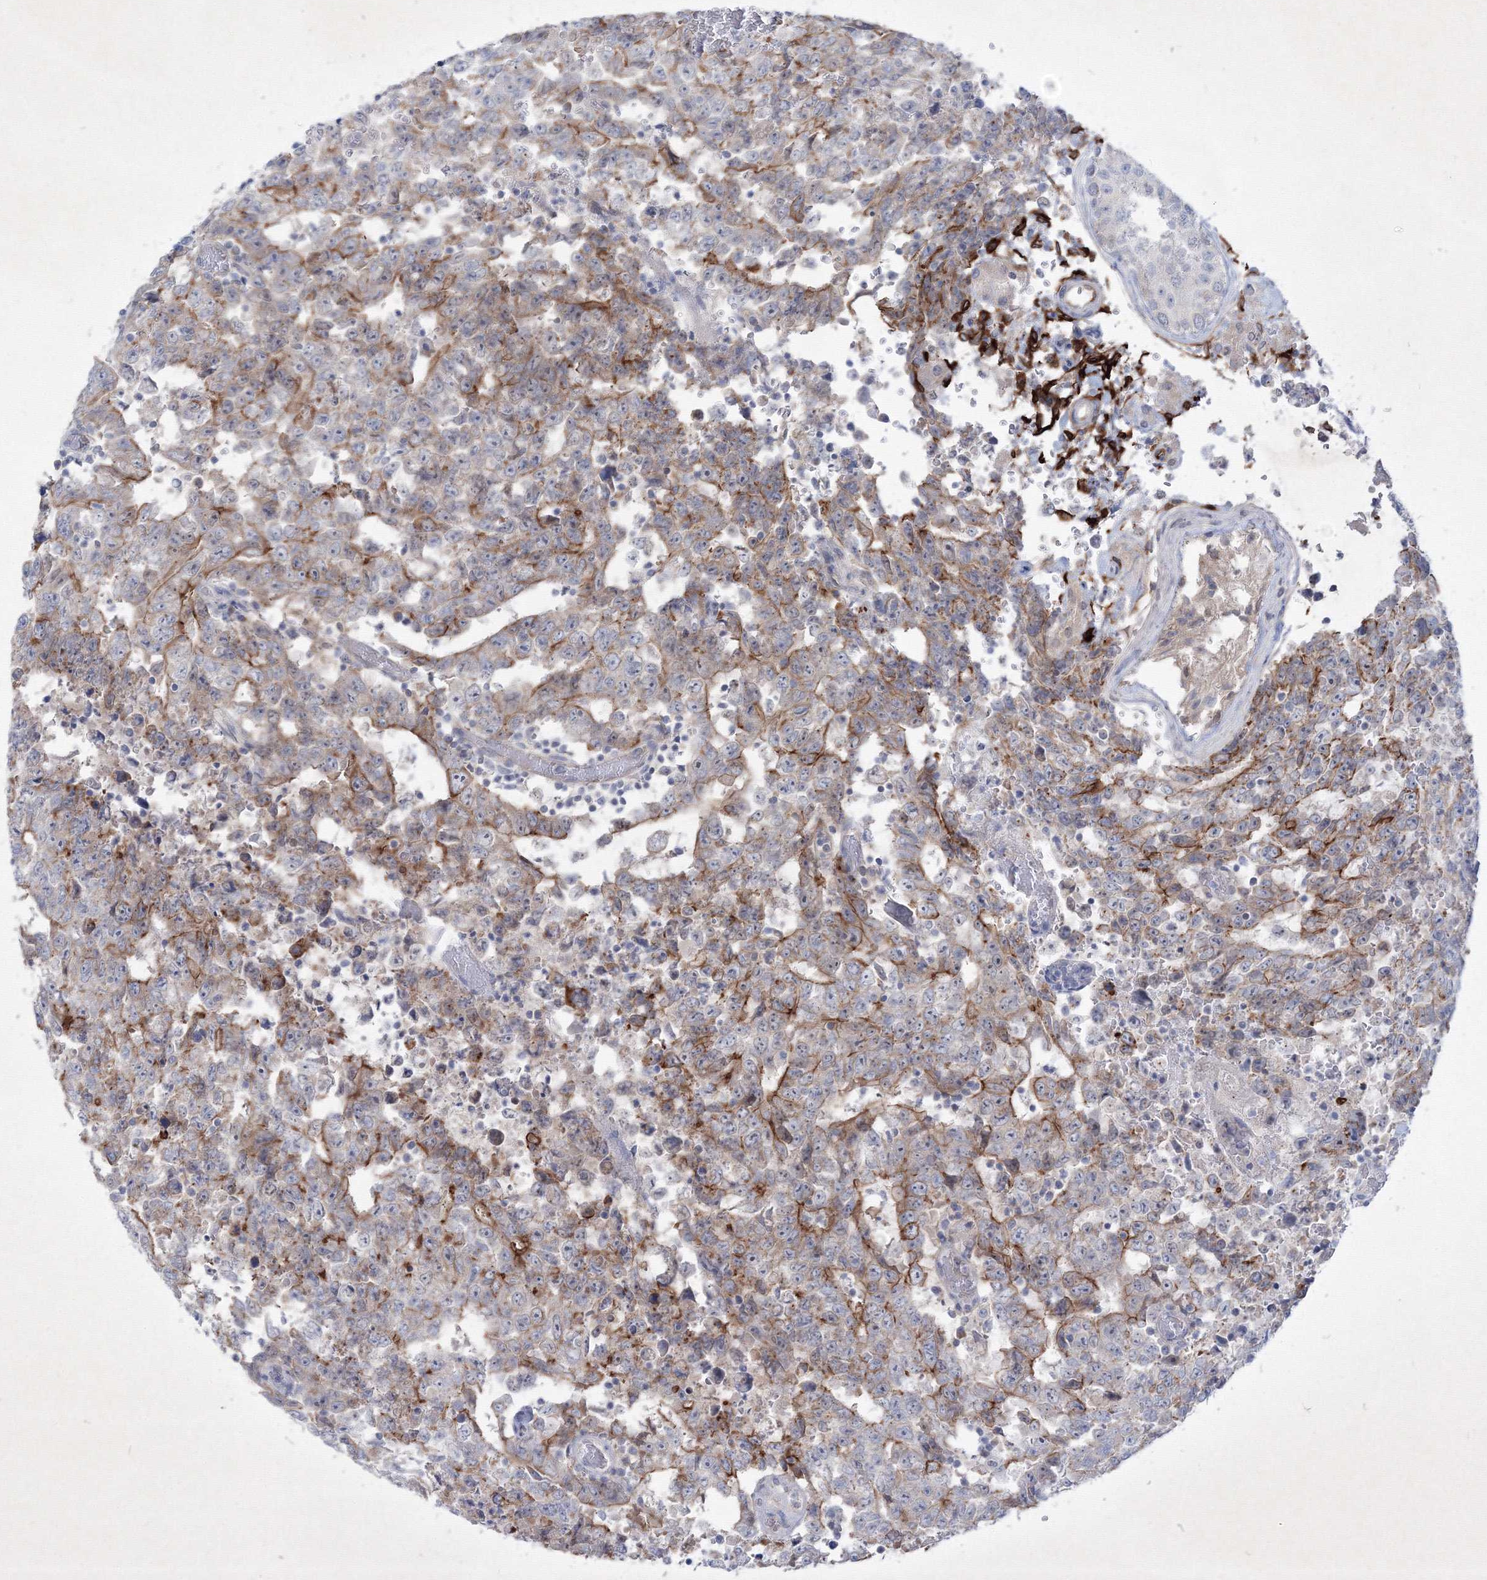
{"staining": {"intensity": "moderate", "quantity": "<25%", "location": "cytoplasmic/membranous"}, "tissue": "testis cancer", "cell_type": "Tumor cells", "image_type": "cancer", "snomed": [{"axis": "morphology", "description": "Carcinoma, Embryonal, NOS"}, {"axis": "topography", "description": "Testis"}], "caption": "Embryonal carcinoma (testis) stained for a protein reveals moderate cytoplasmic/membranous positivity in tumor cells.", "gene": "TMEM139", "patient": {"sex": "male", "age": 26}}